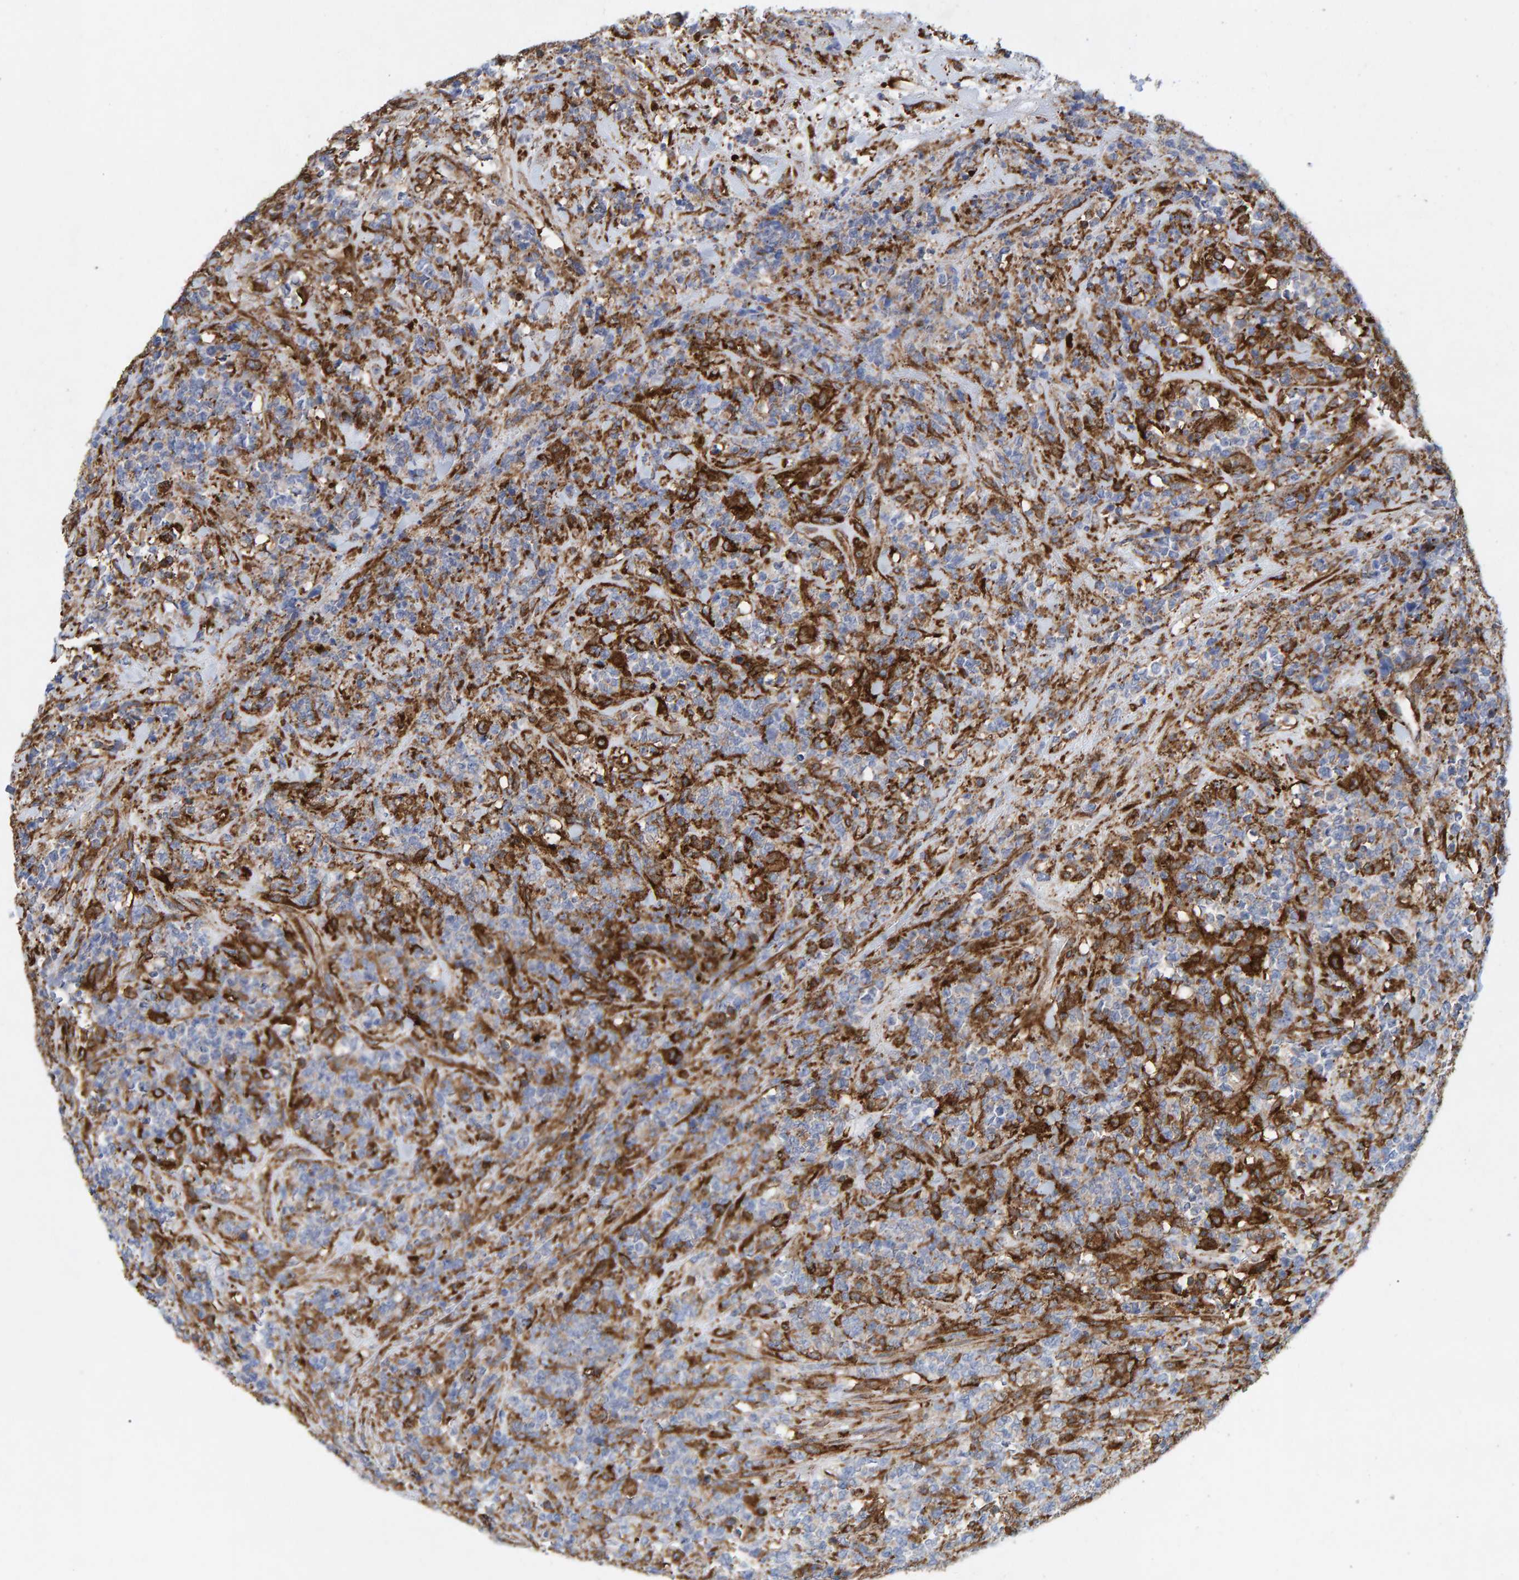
{"staining": {"intensity": "negative", "quantity": "none", "location": "none"}, "tissue": "lymphoma", "cell_type": "Tumor cells", "image_type": "cancer", "snomed": [{"axis": "morphology", "description": "Malignant lymphoma, non-Hodgkin's type, High grade"}, {"axis": "topography", "description": "Soft tissue"}], "caption": "This histopathology image is of high-grade malignant lymphoma, non-Hodgkin's type stained with IHC to label a protein in brown with the nuclei are counter-stained blue. There is no positivity in tumor cells.", "gene": "MVP", "patient": {"sex": "male", "age": 18}}